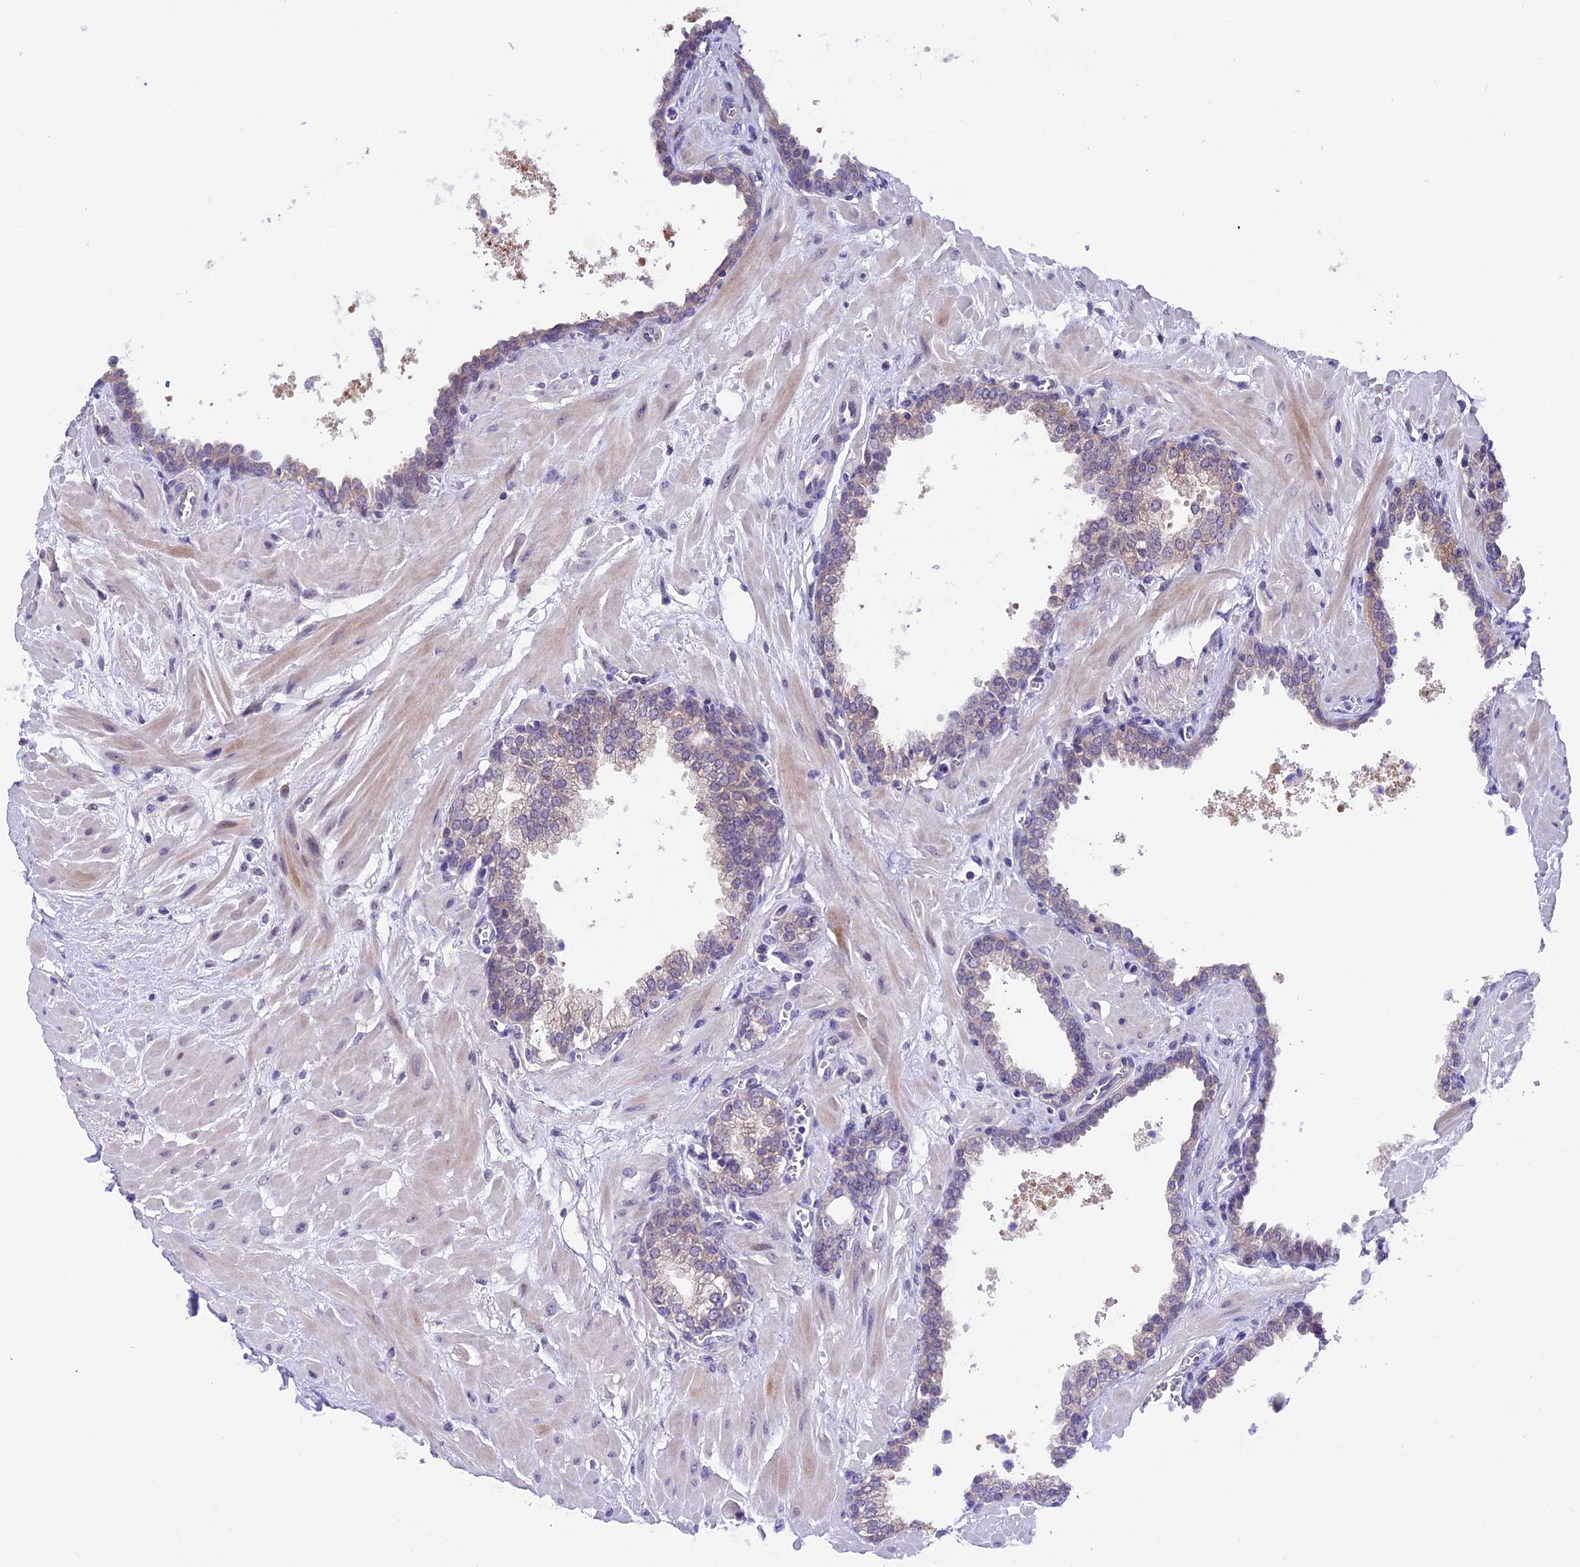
{"staining": {"intensity": "weak", "quantity": "25%-75%", "location": "cytoplasmic/membranous"}, "tissue": "prostate", "cell_type": "Glandular cells", "image_type": "normal", "snomed": [{"axis": "morphology", "description": "Normal tissue, NOS"}, {"axis": "topography", "description": "Prostate"}], "caption": "Glandular cells reveal weak cytoplasmic/membranous staining in about 25%-75% of cells in unremarkable prostate.", "gene": "XKR7", "patient": {"sex": "male", "age": 60}}